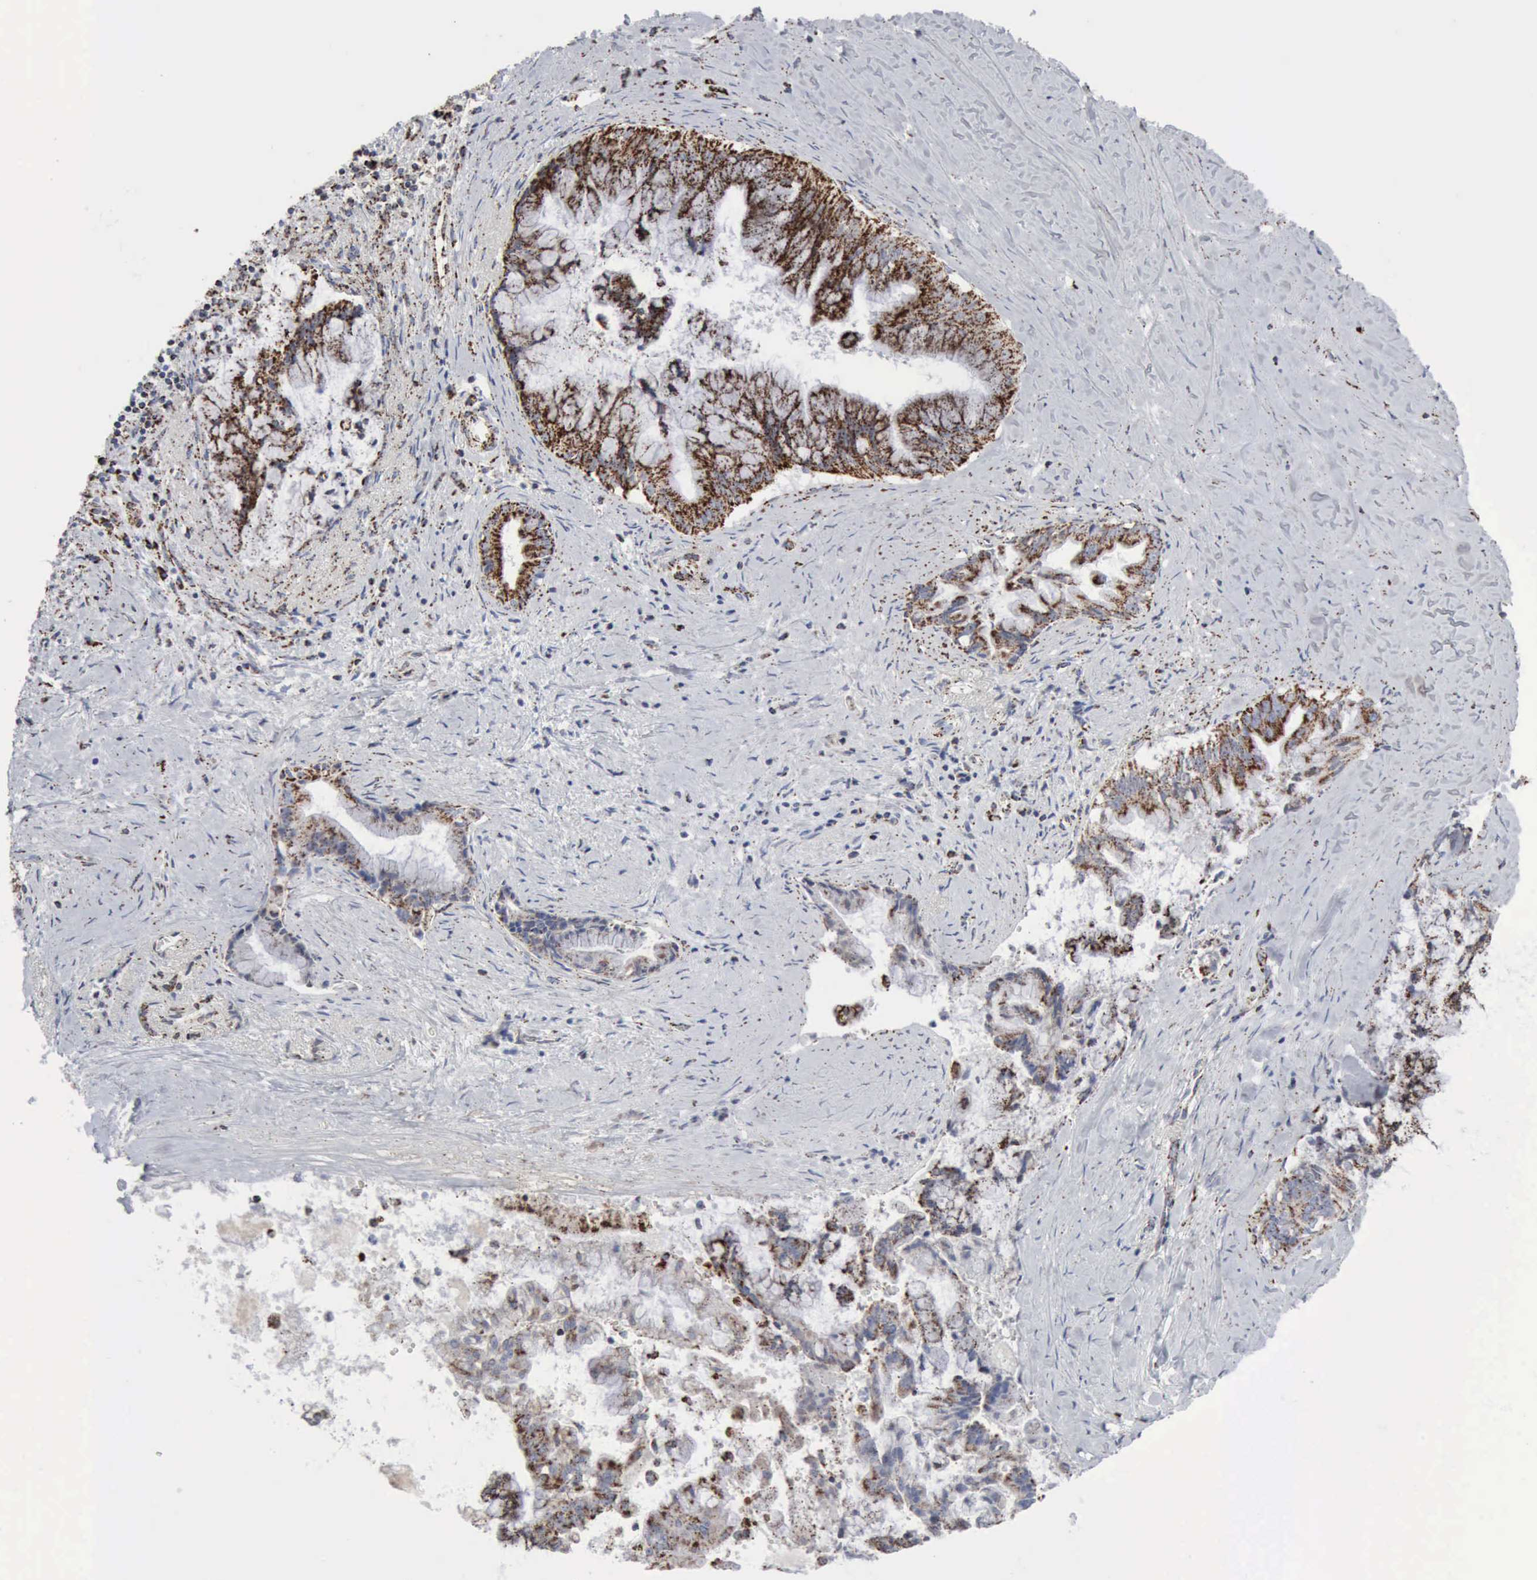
{"staining": {"intensity": "strong", "quantity": ">75%", "location": "cytoplasmic/membranous"}, "tissue": "pancreatic cancer", "cell_type": "Tumor cells", "image_type": "cancer", "snomed": [{"axis": "morphology", "description": "Adenocarcinoma, NOS"}, {"axis": "topography", "description": "Pancreas"}], "caption": "Immunohistochemical staining of pancreatic adenocarcinoma shows strong cytoplasmic/membranous protein positivity in approximately >75% of tumor cells.", "gene": "ACO2", "patient": {"sex": "male", "age": 59}}